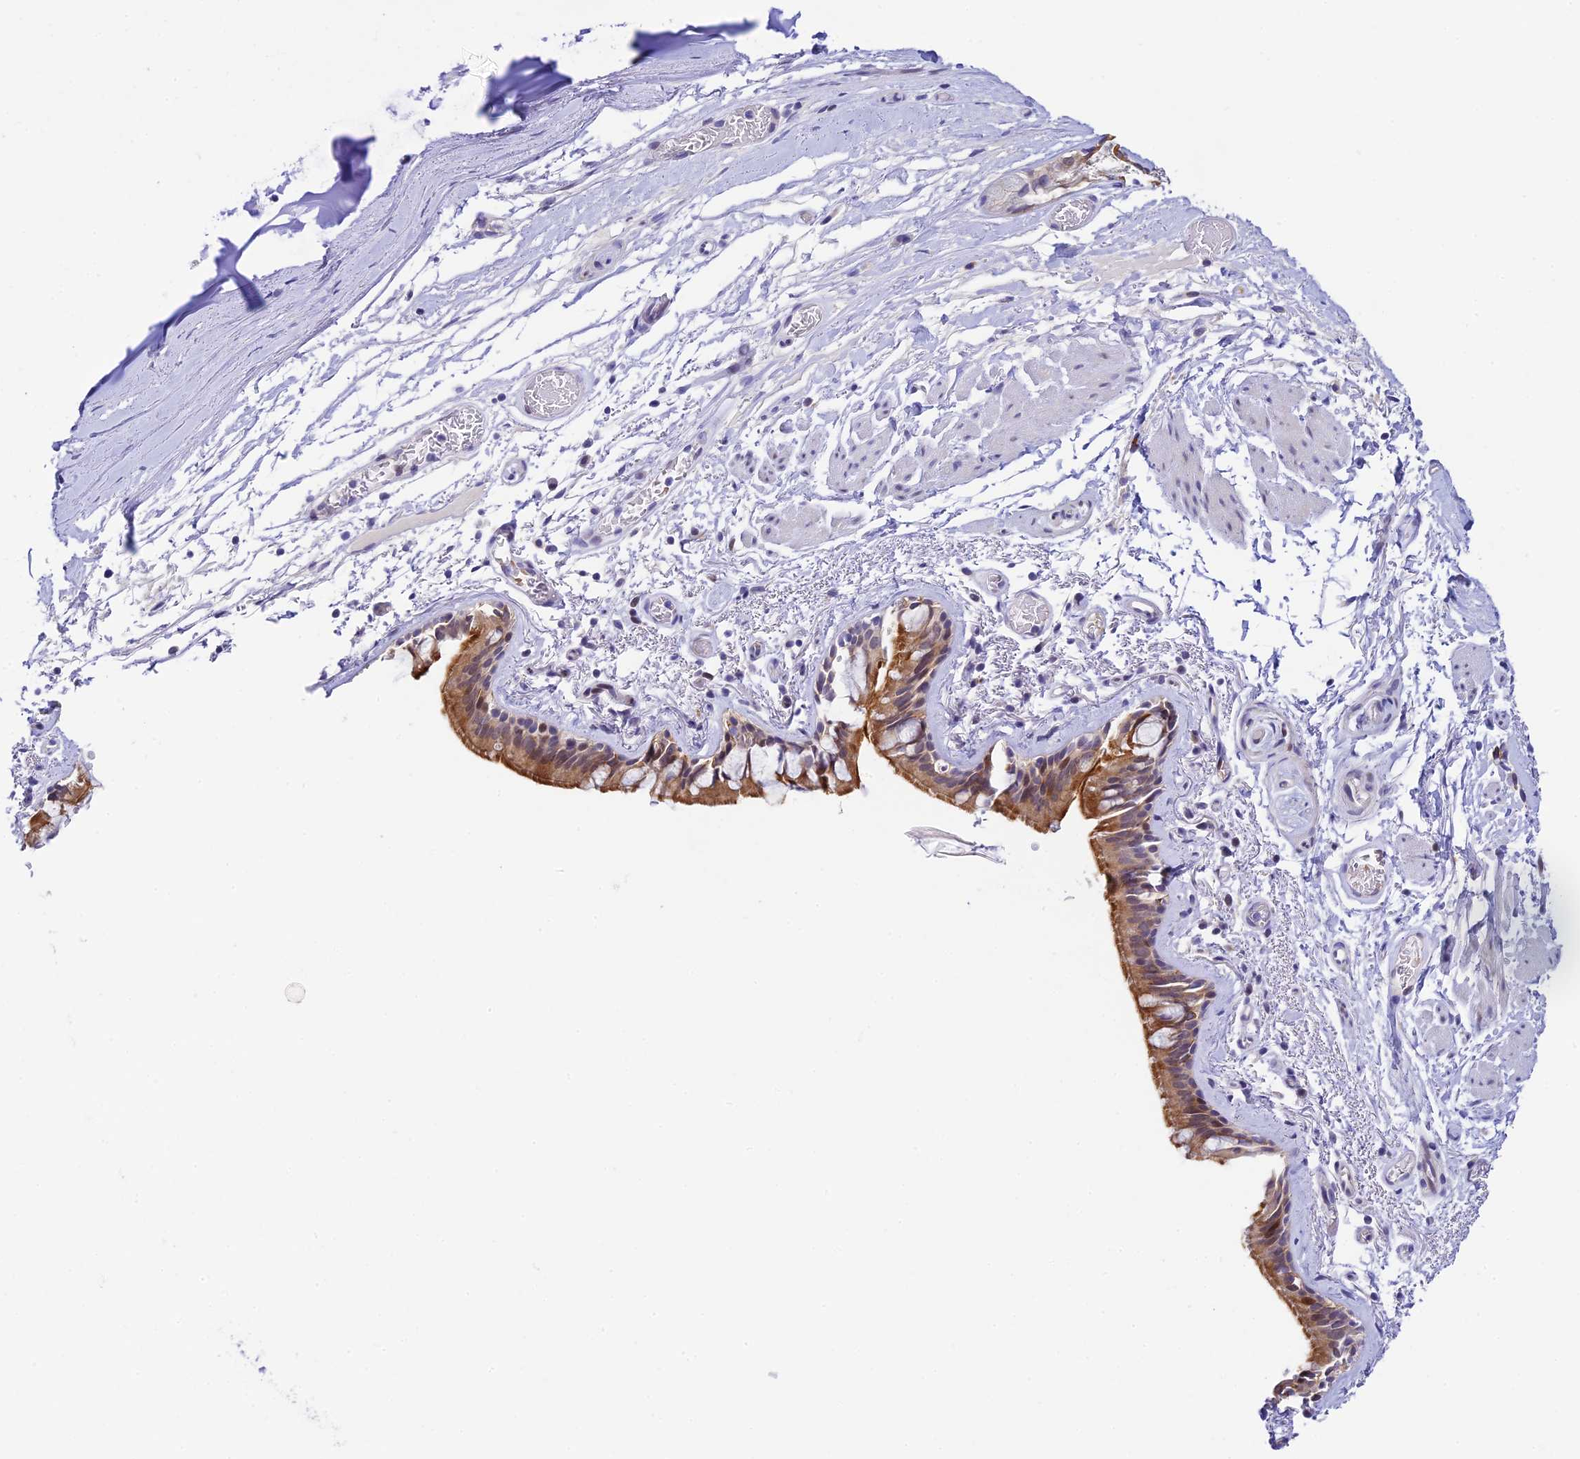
{"staining": {"intensity": "moderate", "quantity": "25%-75%", "location": "cytoplasmic/membranous"}, "tissue": "bronchus", "cell_type": "Respiratory epithelial cells", "image_type": "normal", "snomed": [{"axis": "morphology", "description": "Normal tissue, NOS"}, {"axis": "topography", "description": "Cartilage tissue"}], "caption": "A histopathology image of human bronchus stained for a protein displays moderate cytoplasmic/membranous brown staining in respiratory epithelial cells.", "gene": "RASGEF1B", "patient": {"sex": "male", "age": 63}}